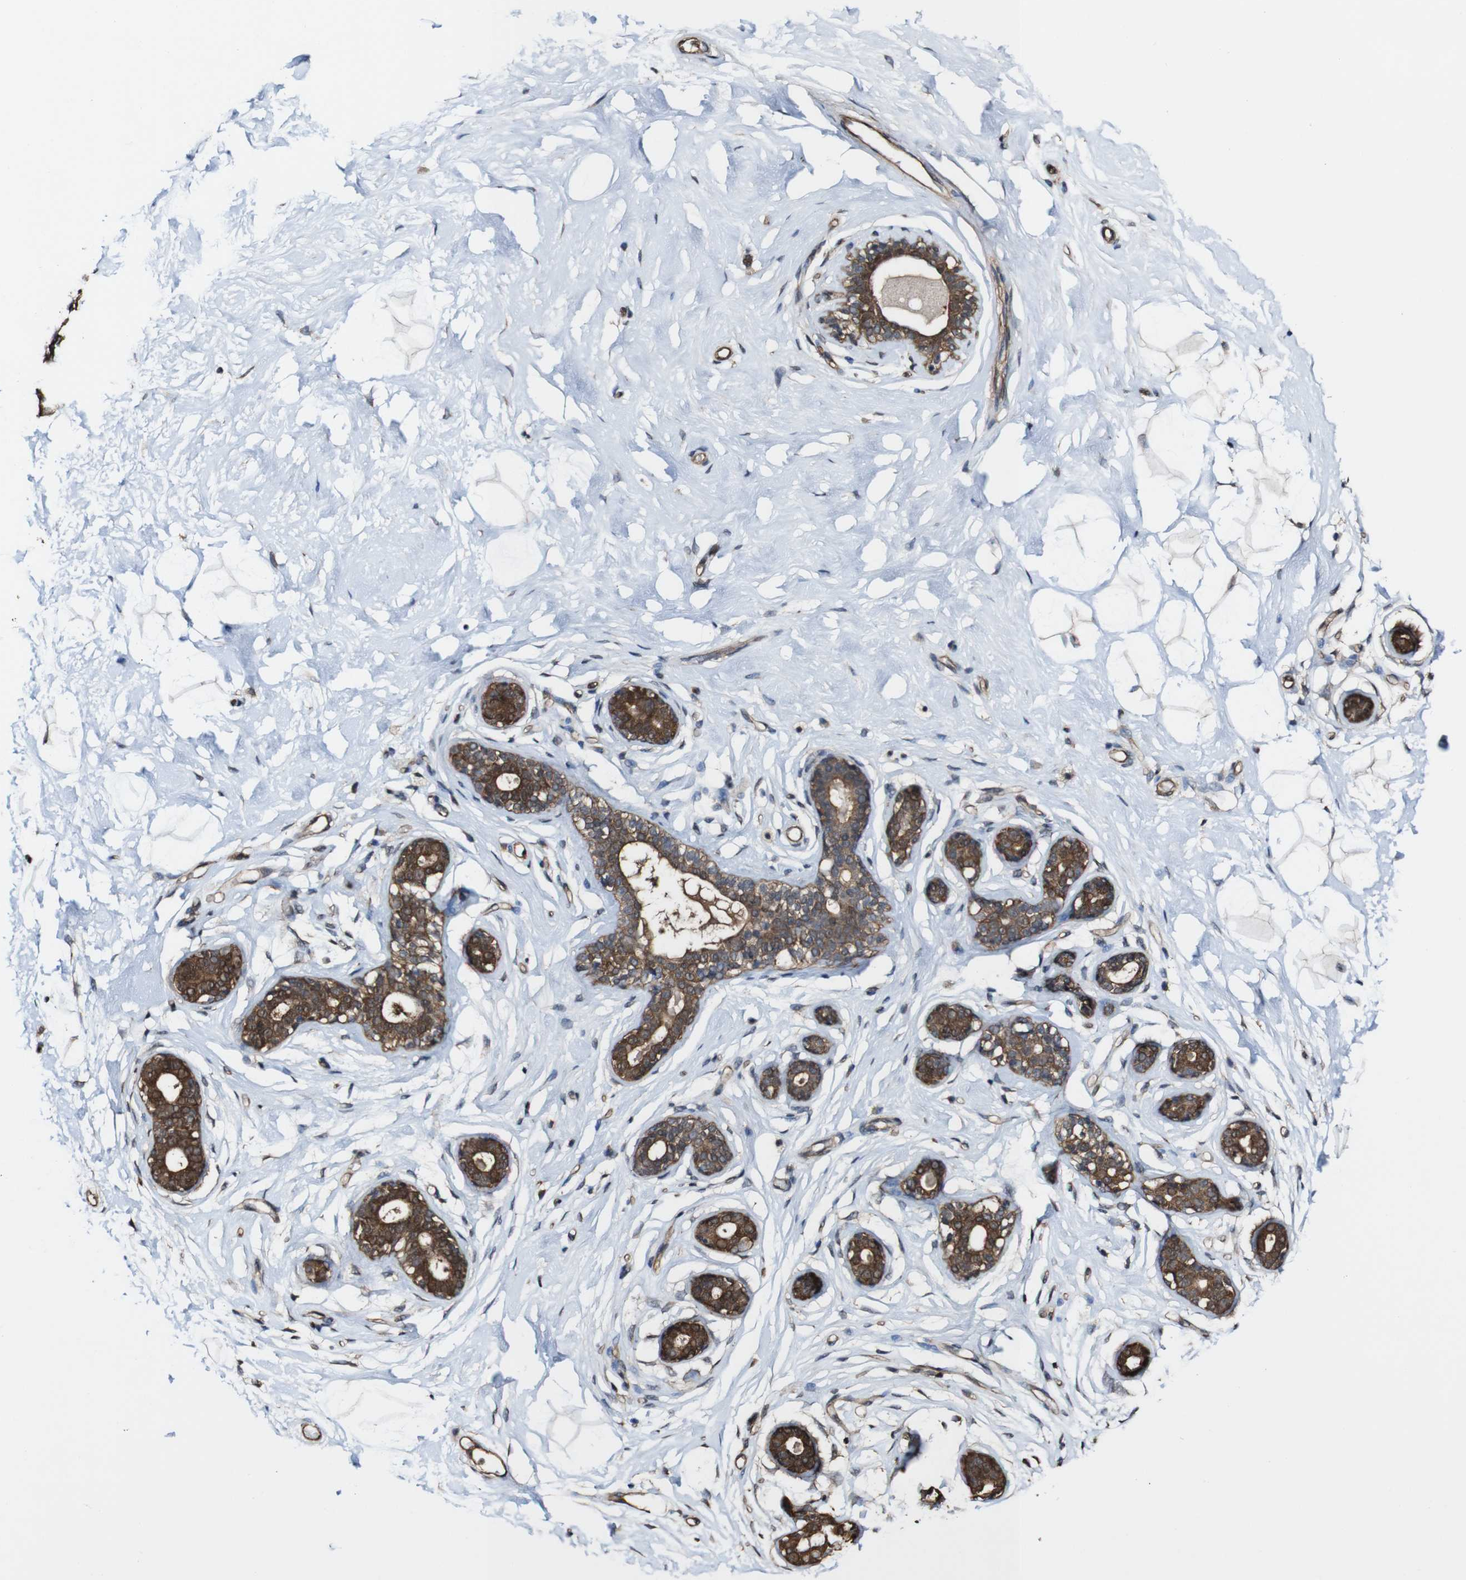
{"staining": {"intensity": "weak", "quantity": "25%-75%", "location": "cytoplasmic/membranous"}, "tissue": "breast", "cell_type": "Adipocytes", "image_type": "normal", "snomed": [{"axis": "morphology", "description": "Normal tissue, NOS"}, {"axis": "topography", "description": "Breast"}], "caption": "Immunohistochemical staining of normal breast shows low levels of weak cytoplasmic/membranous positivity in approximately 25%-75% of adipocytes. (DAB IHC with brightfield microscopy, high magnification).", "gene": "PTPRR", "patient": {"sex": "female", "age": 23}}